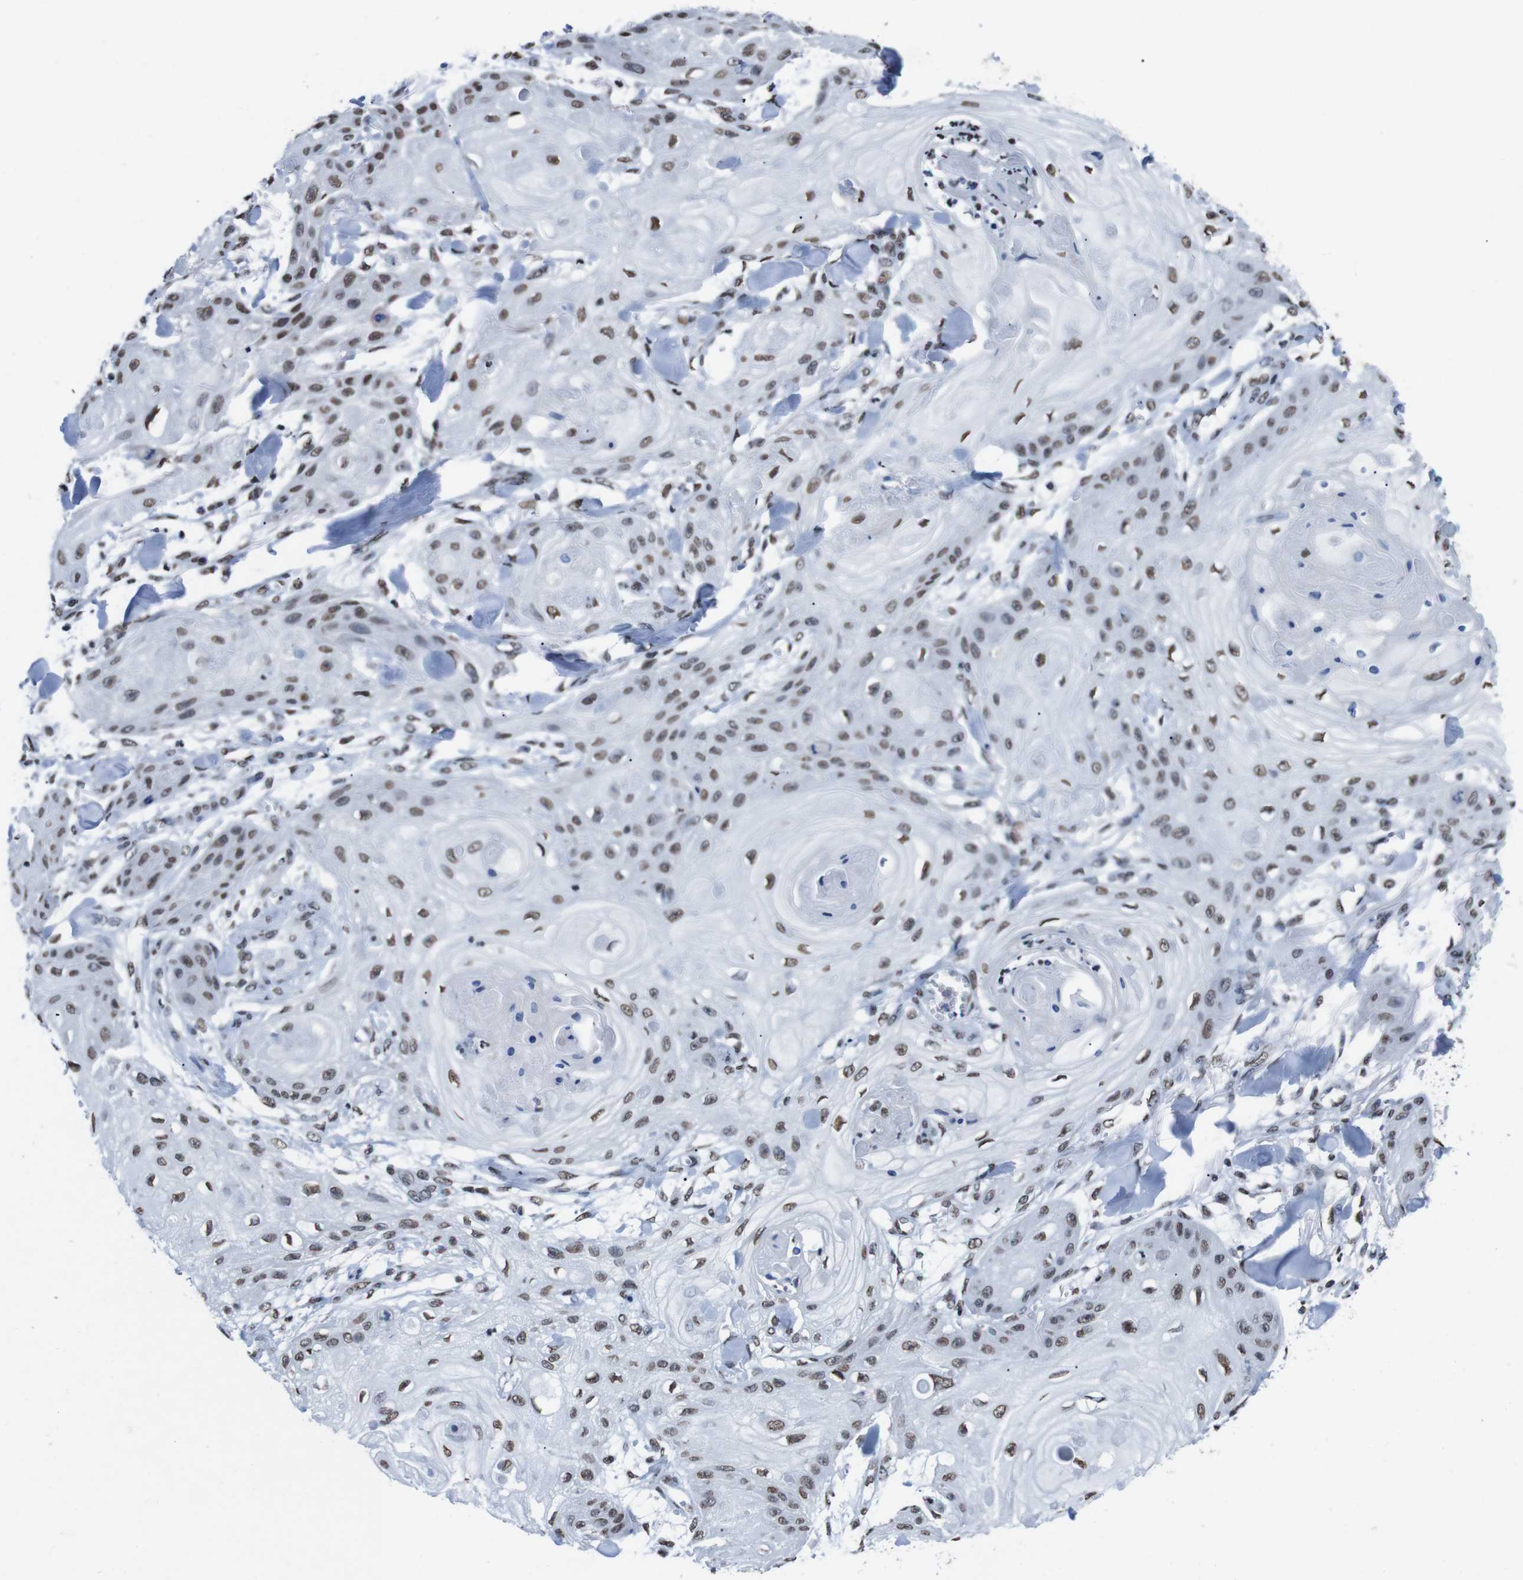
{"staining": {"intensity": "moderate", "quantity": ">75%", "location": "nuclear"}, "tissue": "skin cancer", "cell_type": "Tumor cells", "image_type": "cancer", "snomed": [{"axis": "morphology", "description": "Squamous cell carcinoma, NOS"}, {"axis": "topography", "description": "Skin"}], "caption": "Moderate nuclear protein positivity is appreciated in approximately >75% of tumor cells in skin squamous cell carcinoma. (brown staining indicates protein expression, while blue staining denotes nuclei).", "gene": "PIP4P2", "patient": {"sex": "male", "age": 74}}